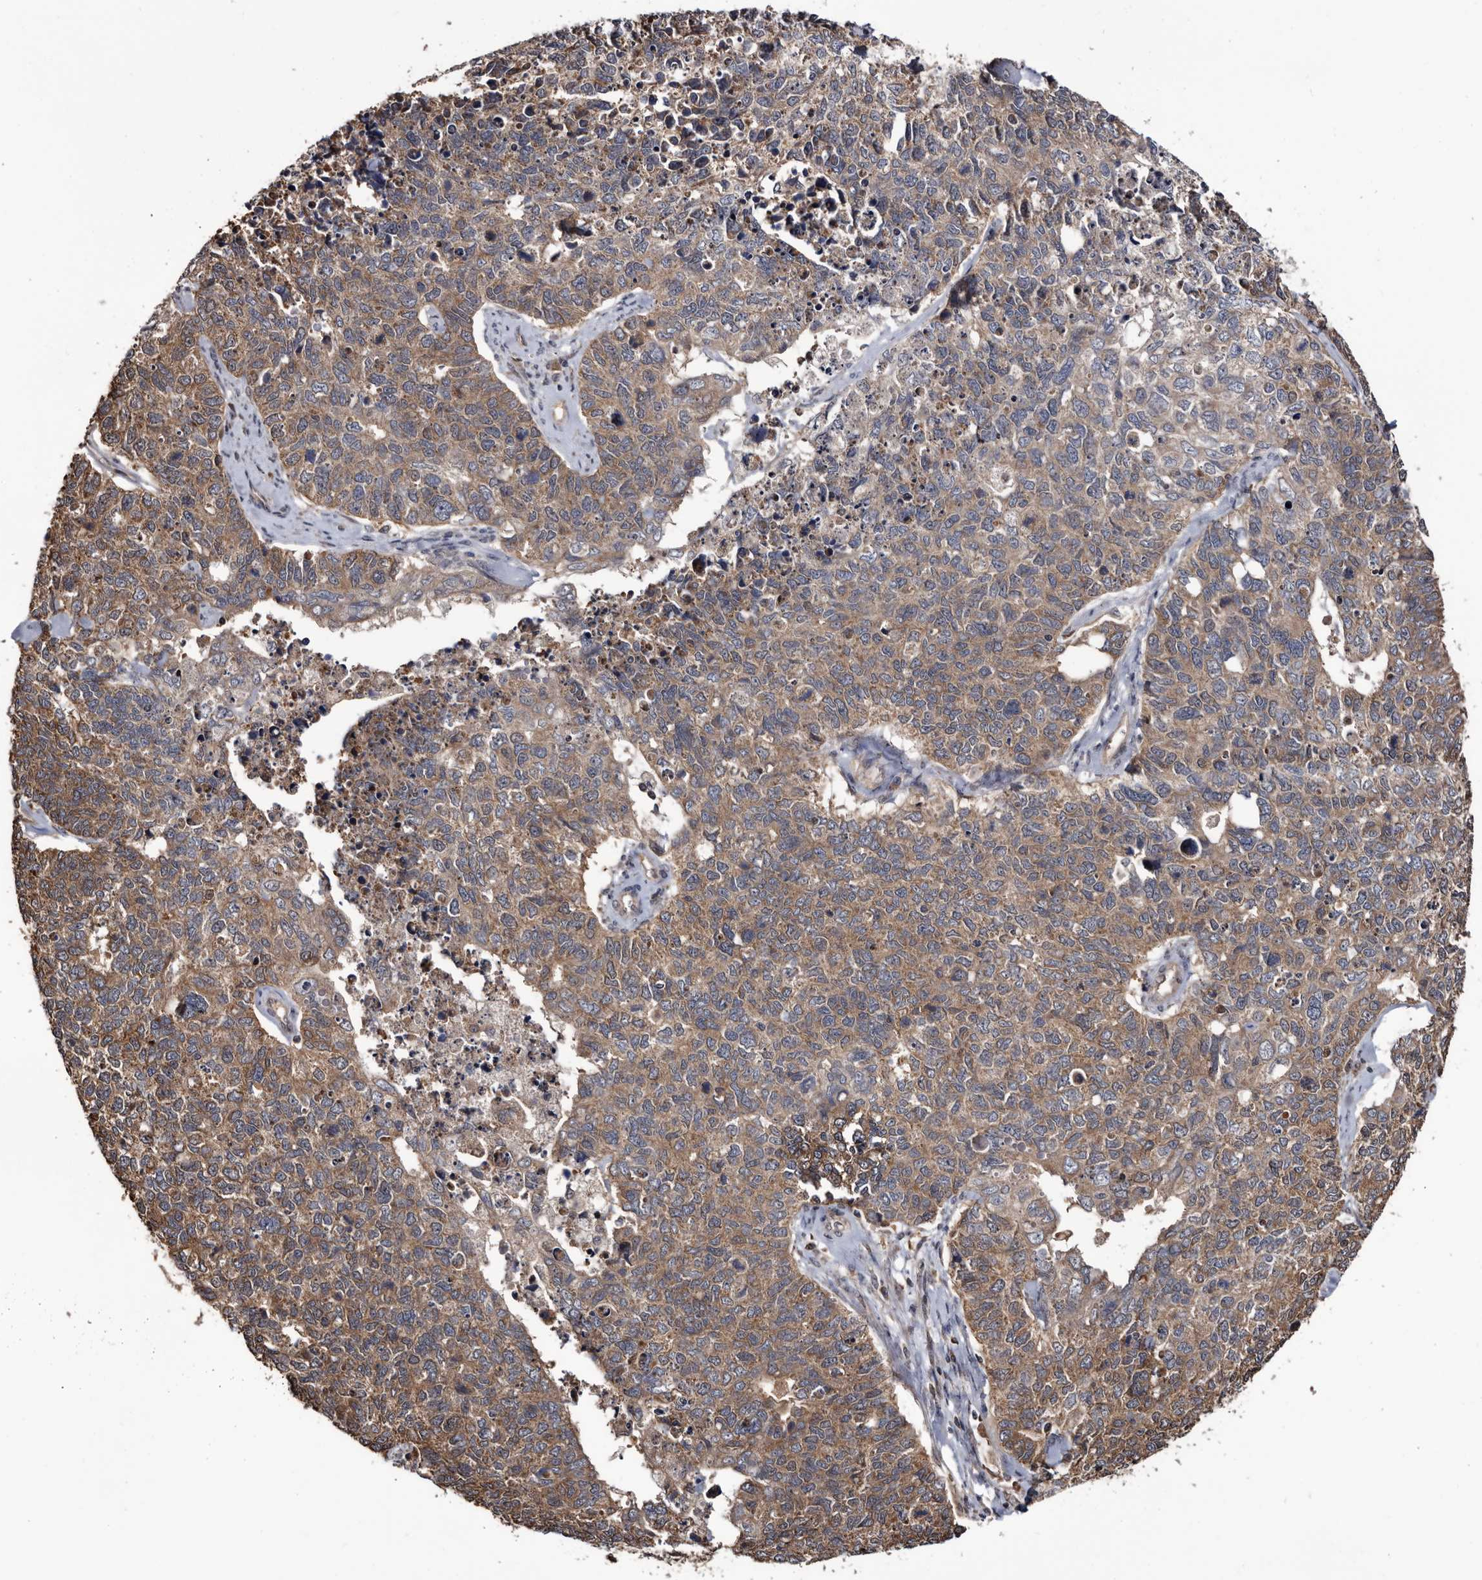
{"staining": {"intensity": "moderate", "quantity": ">75%", "location": "cytoplasmic/membranous"}, "tissue": "cervical cancer", "cell_type": "Tumor cells", "image_type": "cancer", "snomed": [{"axis": "morphology", "description": "Squamous cell carcinoma, NOS"}, {"axis": "topography", "description": "Cervix"}], "caption": "There is medium levels of moderate cytoplasmic/membranous positivity in tumor cells of squamous cell carcinoma (cervical), as demonstrated by immunohistochemical staining (brown color).", "gene": "TTI2", "patient": {"sex": "female", "age": 63}}